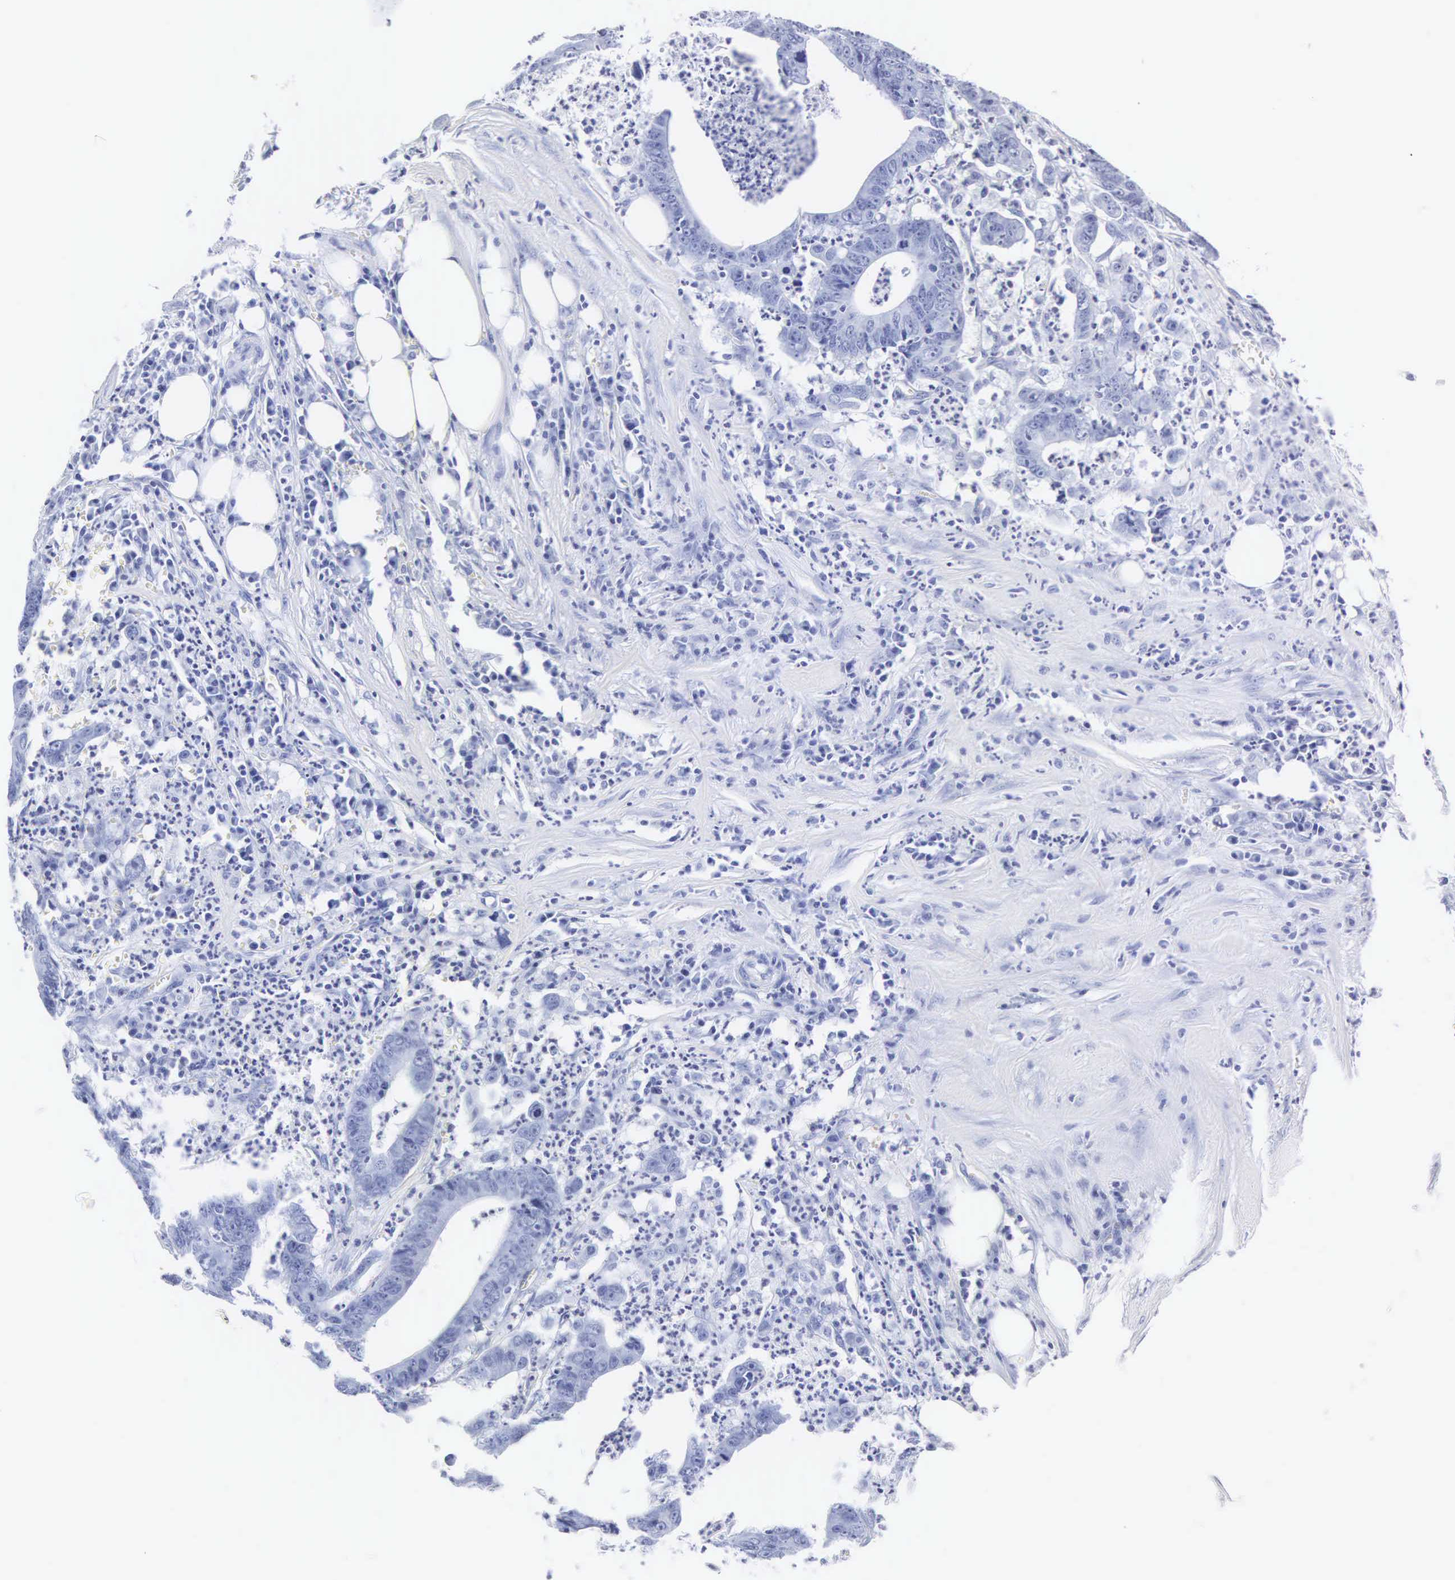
{"staining": {"intensity": "negative", "quantity": "none", "location": "none"}, "tissue": "colorectal cancer", "cell_type": "Tumor cells", "image_type": "cancer", "snomed": [{"axis": "morphology", "description": "Adenocarcinoma, NOS"}, {"axis": "topography", "description": "Colon"}], "caption": "Immunohistochemical staining of human colorectal adenocarcinoma exhibits no significant positivity in tumor cells.", "gene": "INS", "patient": {"sex": "female", "age": 76}}